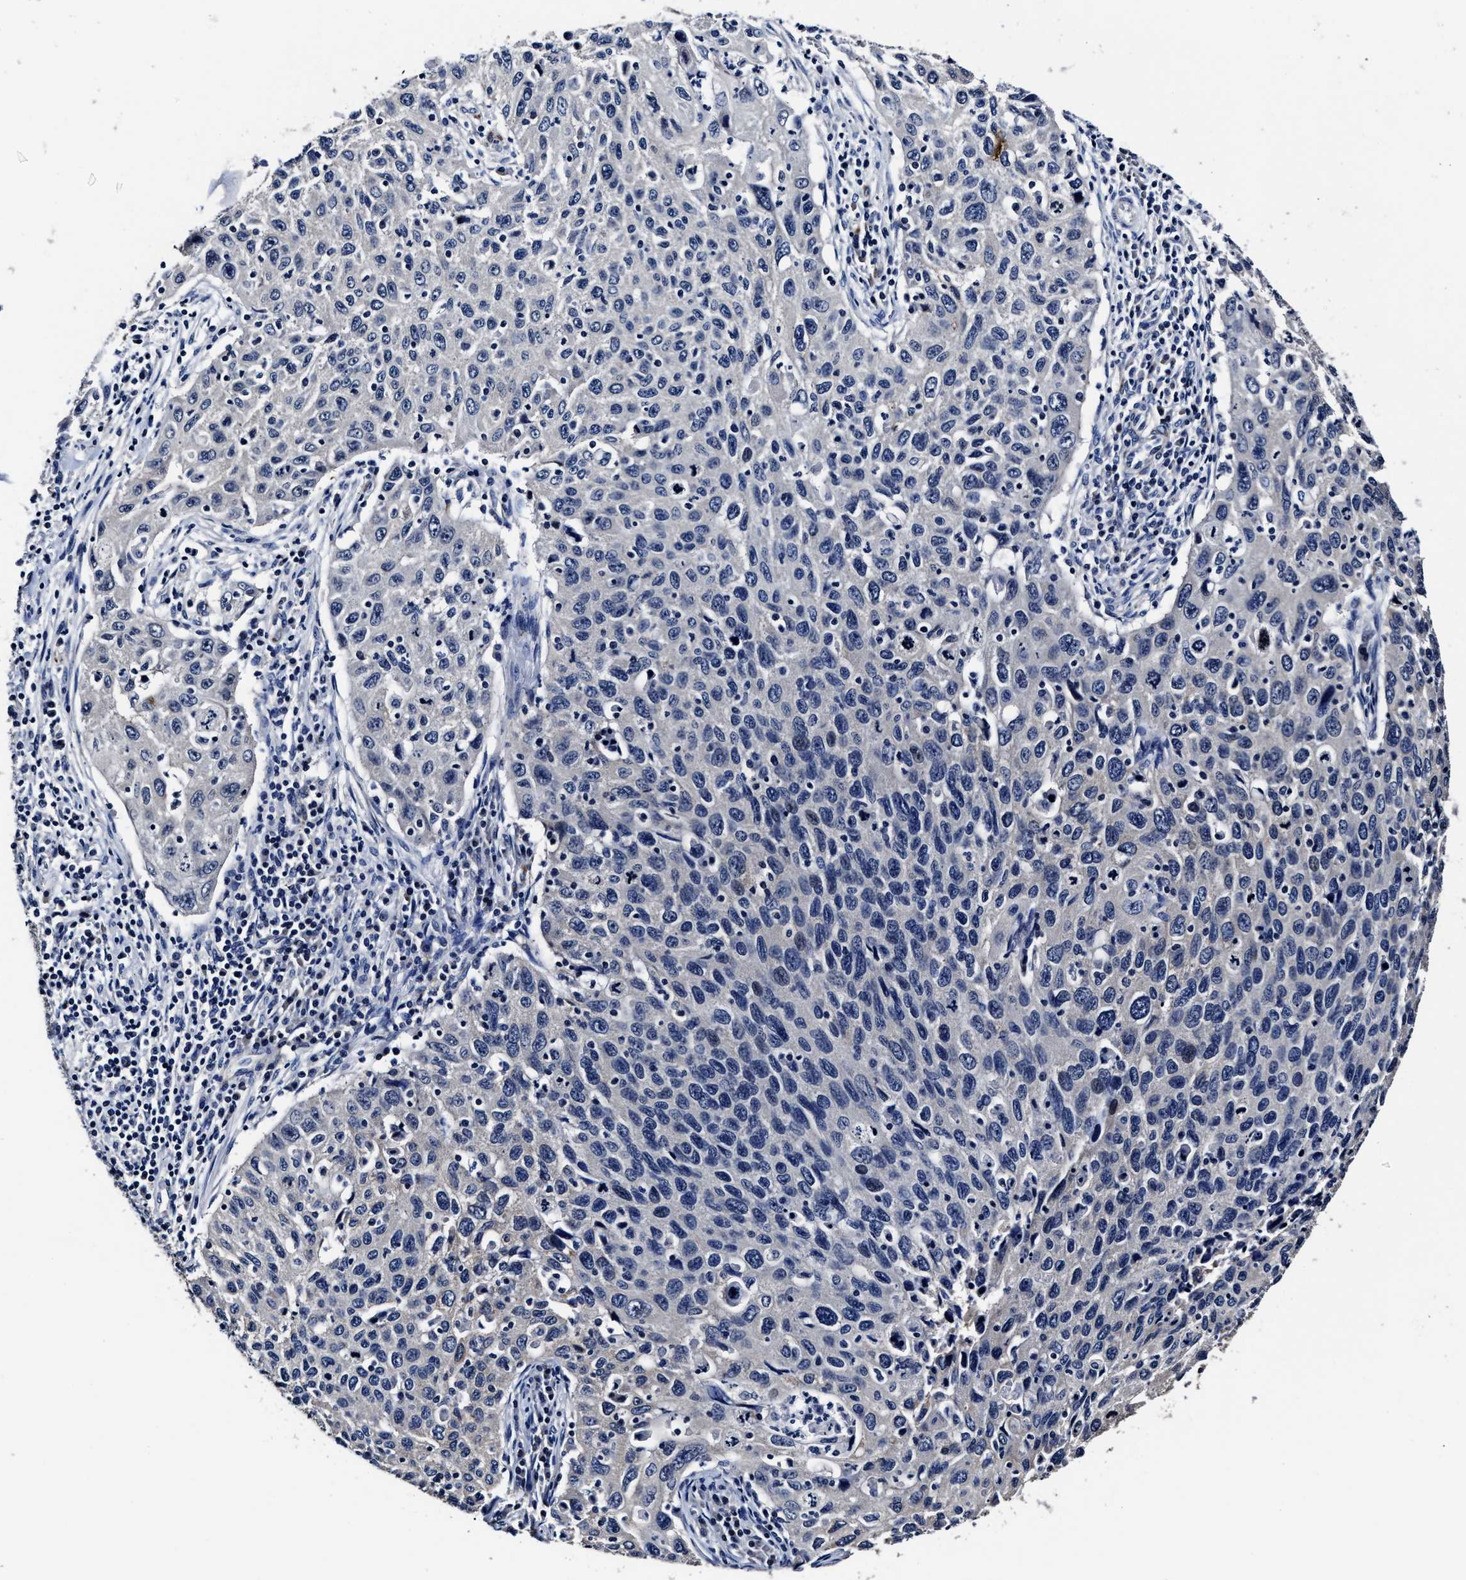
{"staining": {"intensity": "negative", "quantity": "none", "location": "none"}, "tissue": "cervical cancer", "cell_type": "Tumor cells", "image_type": "cancer", "snomed": [{"axis": "morphology", "description": "Squamous cell carcinoma, NOS"}, {"axis": "topography", "description": "Cervix"}], "caption": "A photomicrograph of human cervical cancer is negative for staining in tumor cells.", "gene": "OLFML2A", "patient": {"sex": "female", "age": 53}}